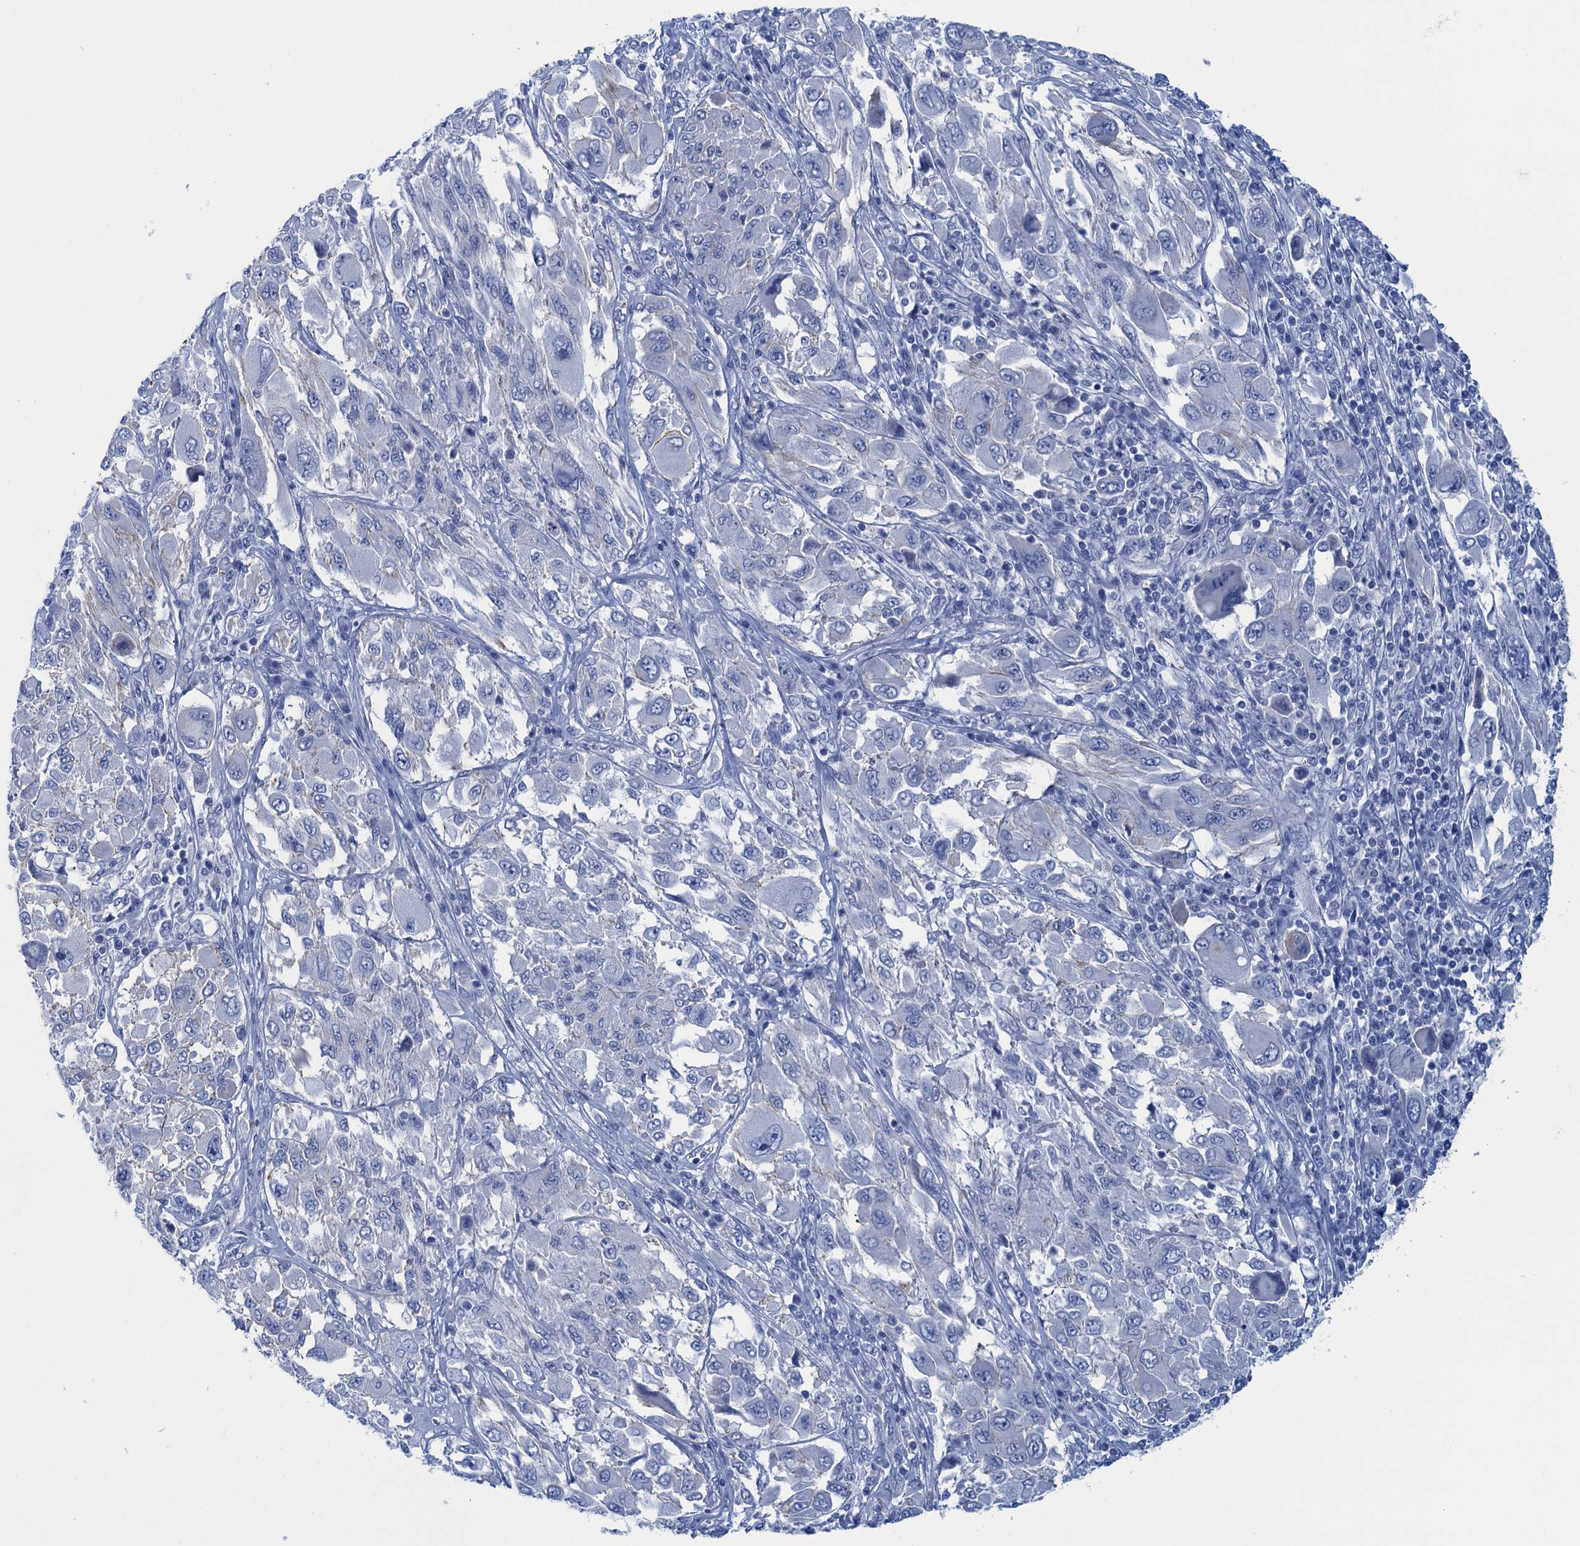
{"staining": {"intensity": "negative", "quantity": "none", "location": "none"}, "tissue": "melanoma", "cell_type": "Tumor cells", "image_type": "cancer", "snomed": [{"axis": "morphology", "description": "Malignant melanoma, NOS"}, {"axis": "topography", "description": "Skin"}], "caption": "Malignant melanoma stained for a protein using immunohistochemistry displays no staining tumor cells.", "gene": "CALML5", "patient": {"sex": "female", "age": 91}}